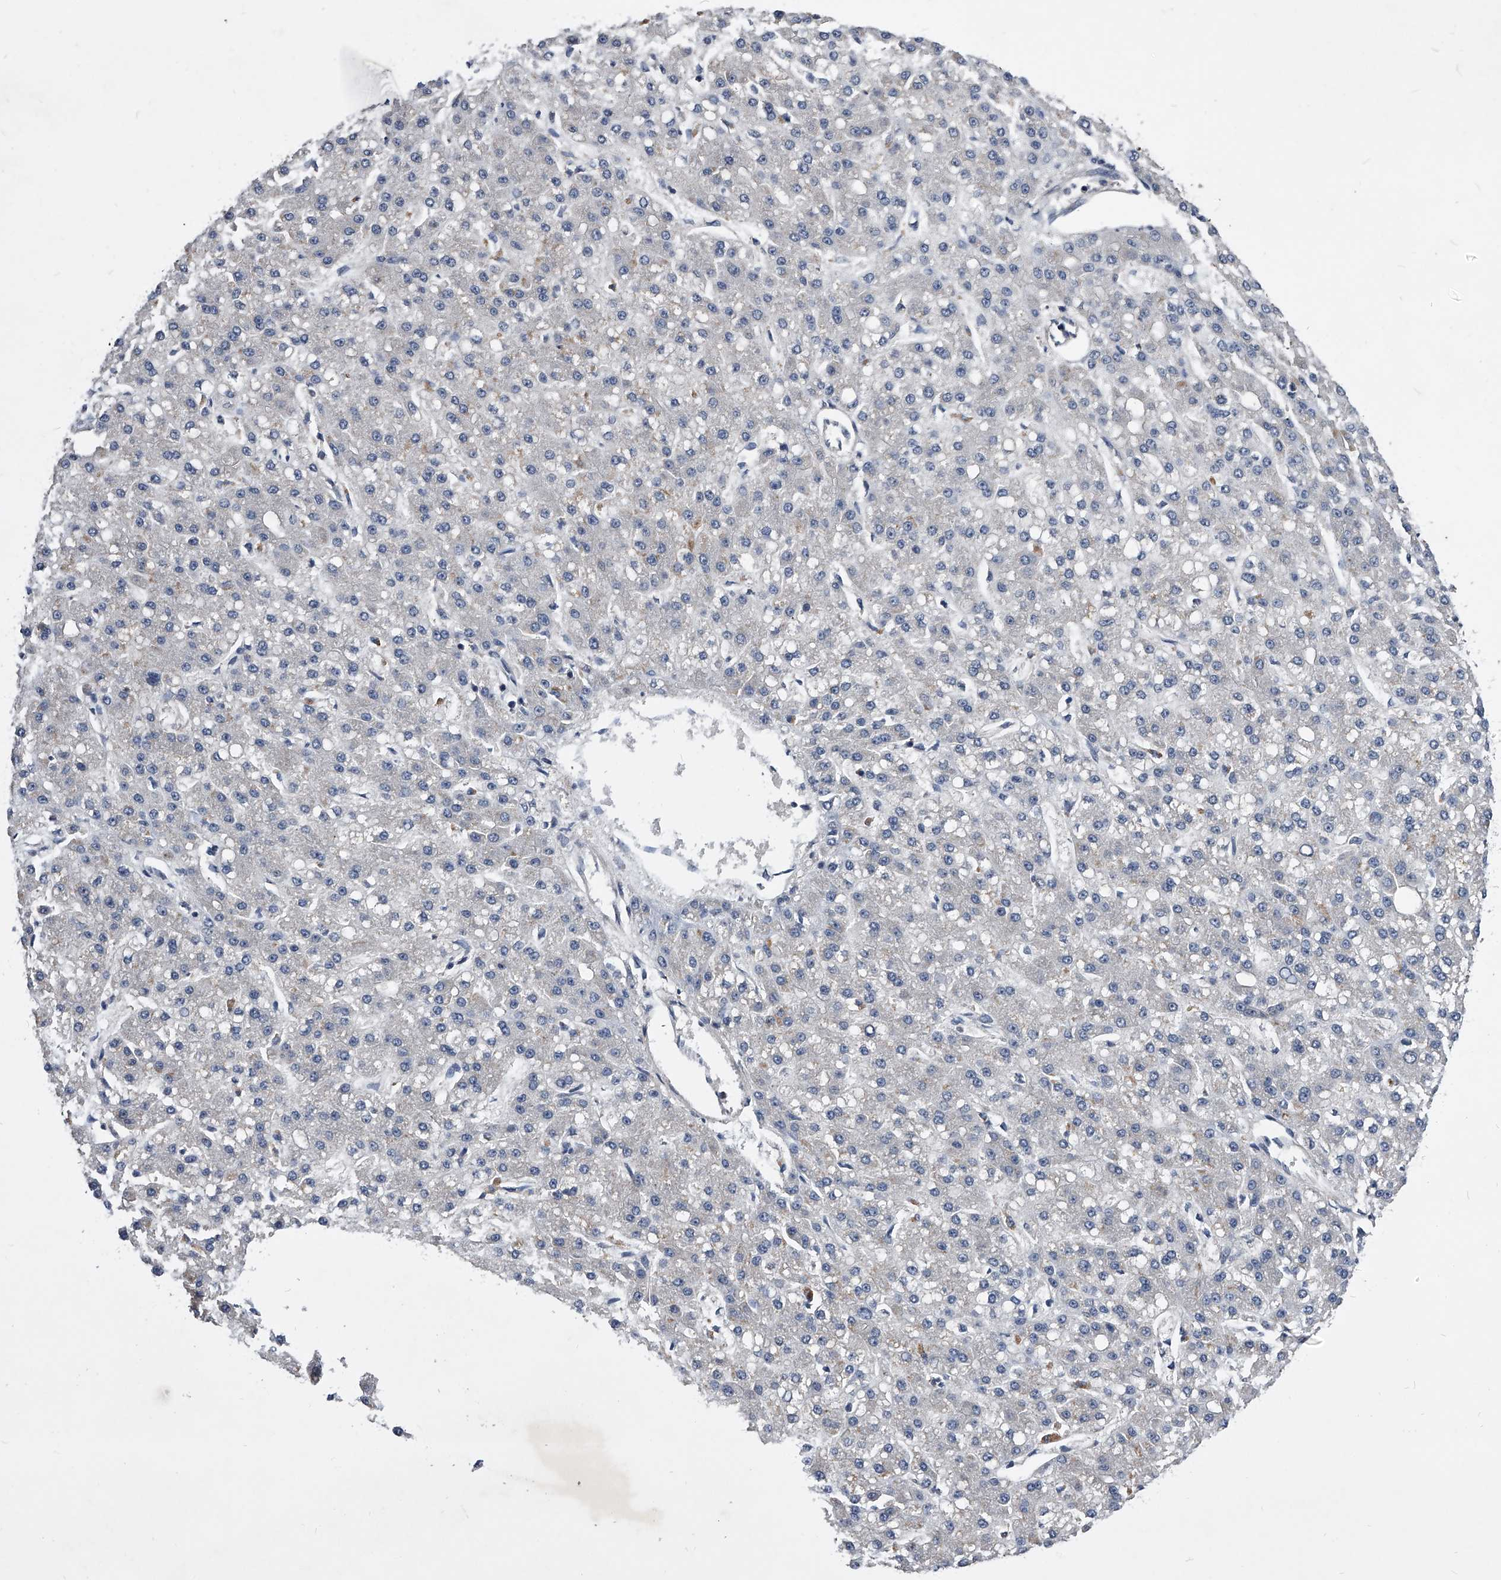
{"staining": {"intensity": "negative", "quantity": "none", "location": "none"}, "tissue": "liver cancer", "cell_type": "Tumor cells", "image_type": "cancer", "snomed": [{"axis": "morphology", "description": "Carcinoma, Hepatocellular, NOS"}, {"axis": "topography", "description": "Liver"}], "caption": "This micrograph is of hepatocellular carcinoma (liver) stained with immunohistochemistry (IHC) to label a protein in brown with the nuclei are counter-stained blue. There is no expression in tumor cells.", "gene": "ZNF30", "patient": {"sex": "male", "age": 67}}